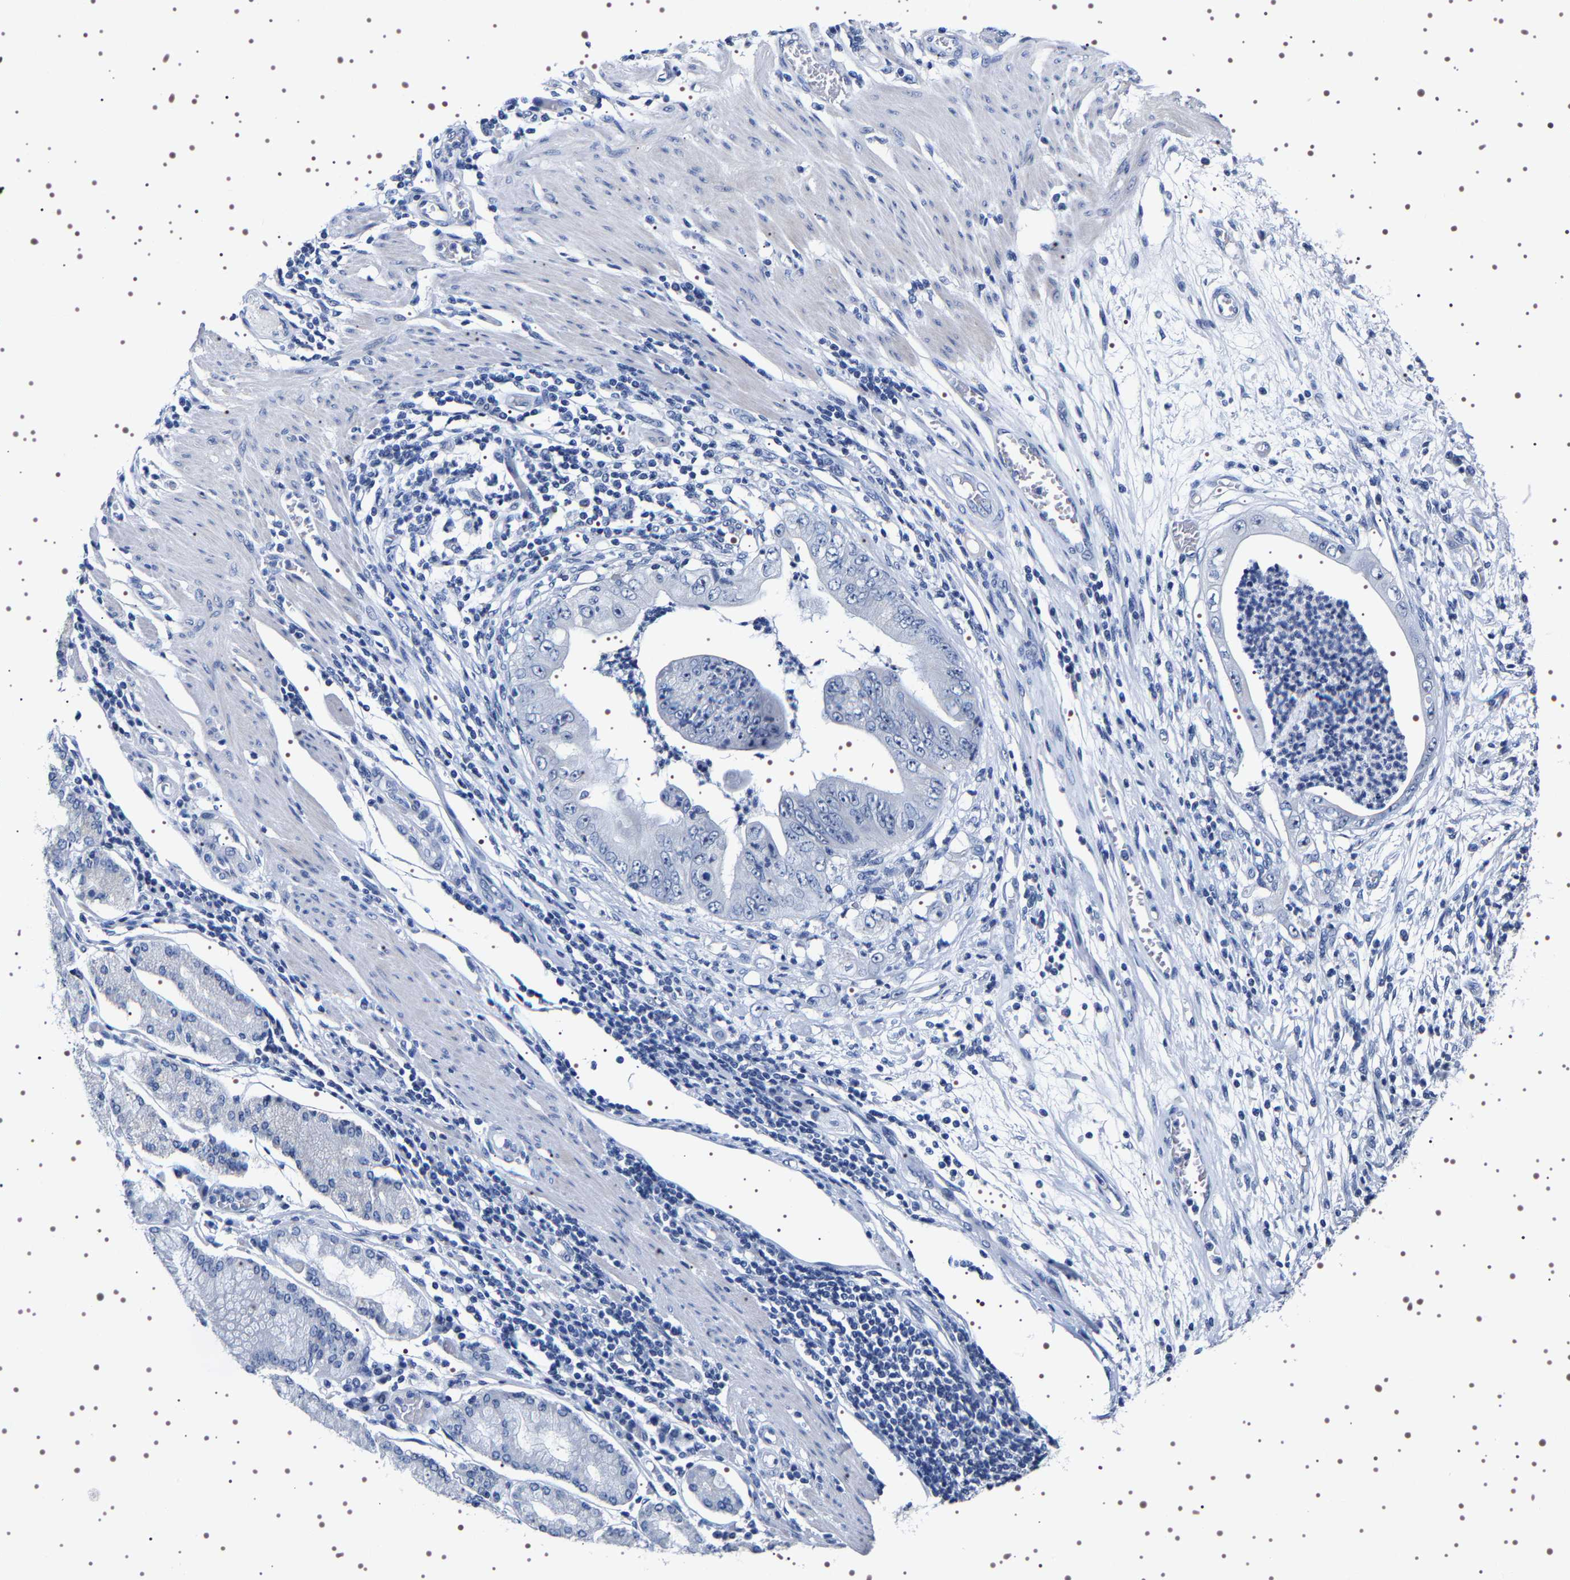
{"staining": {"intensity": "negative", "quantity": "none", "location": "none"}, "tissue": "stomach cancer", "cell_type": "Tumor cells", "image_type": "cancer", "snomed": [{"axis": "morphology", "description": "Adenocarcinoma, NOS"}, {"axis": "topography", "description": "Stomach"}], "caption": "This is a histopathology image of immunohistochemistry staining of stomach adenocarcinoma, which shows no staining in tumor cells. The staining was performed using DAB to visualize the protein expression in brown, while the nuclei were stained in blue with hematoxylin (Magnification: 20x).", "gene": "UBQLN3", "patient": {"sex": "female", "age": 73}}